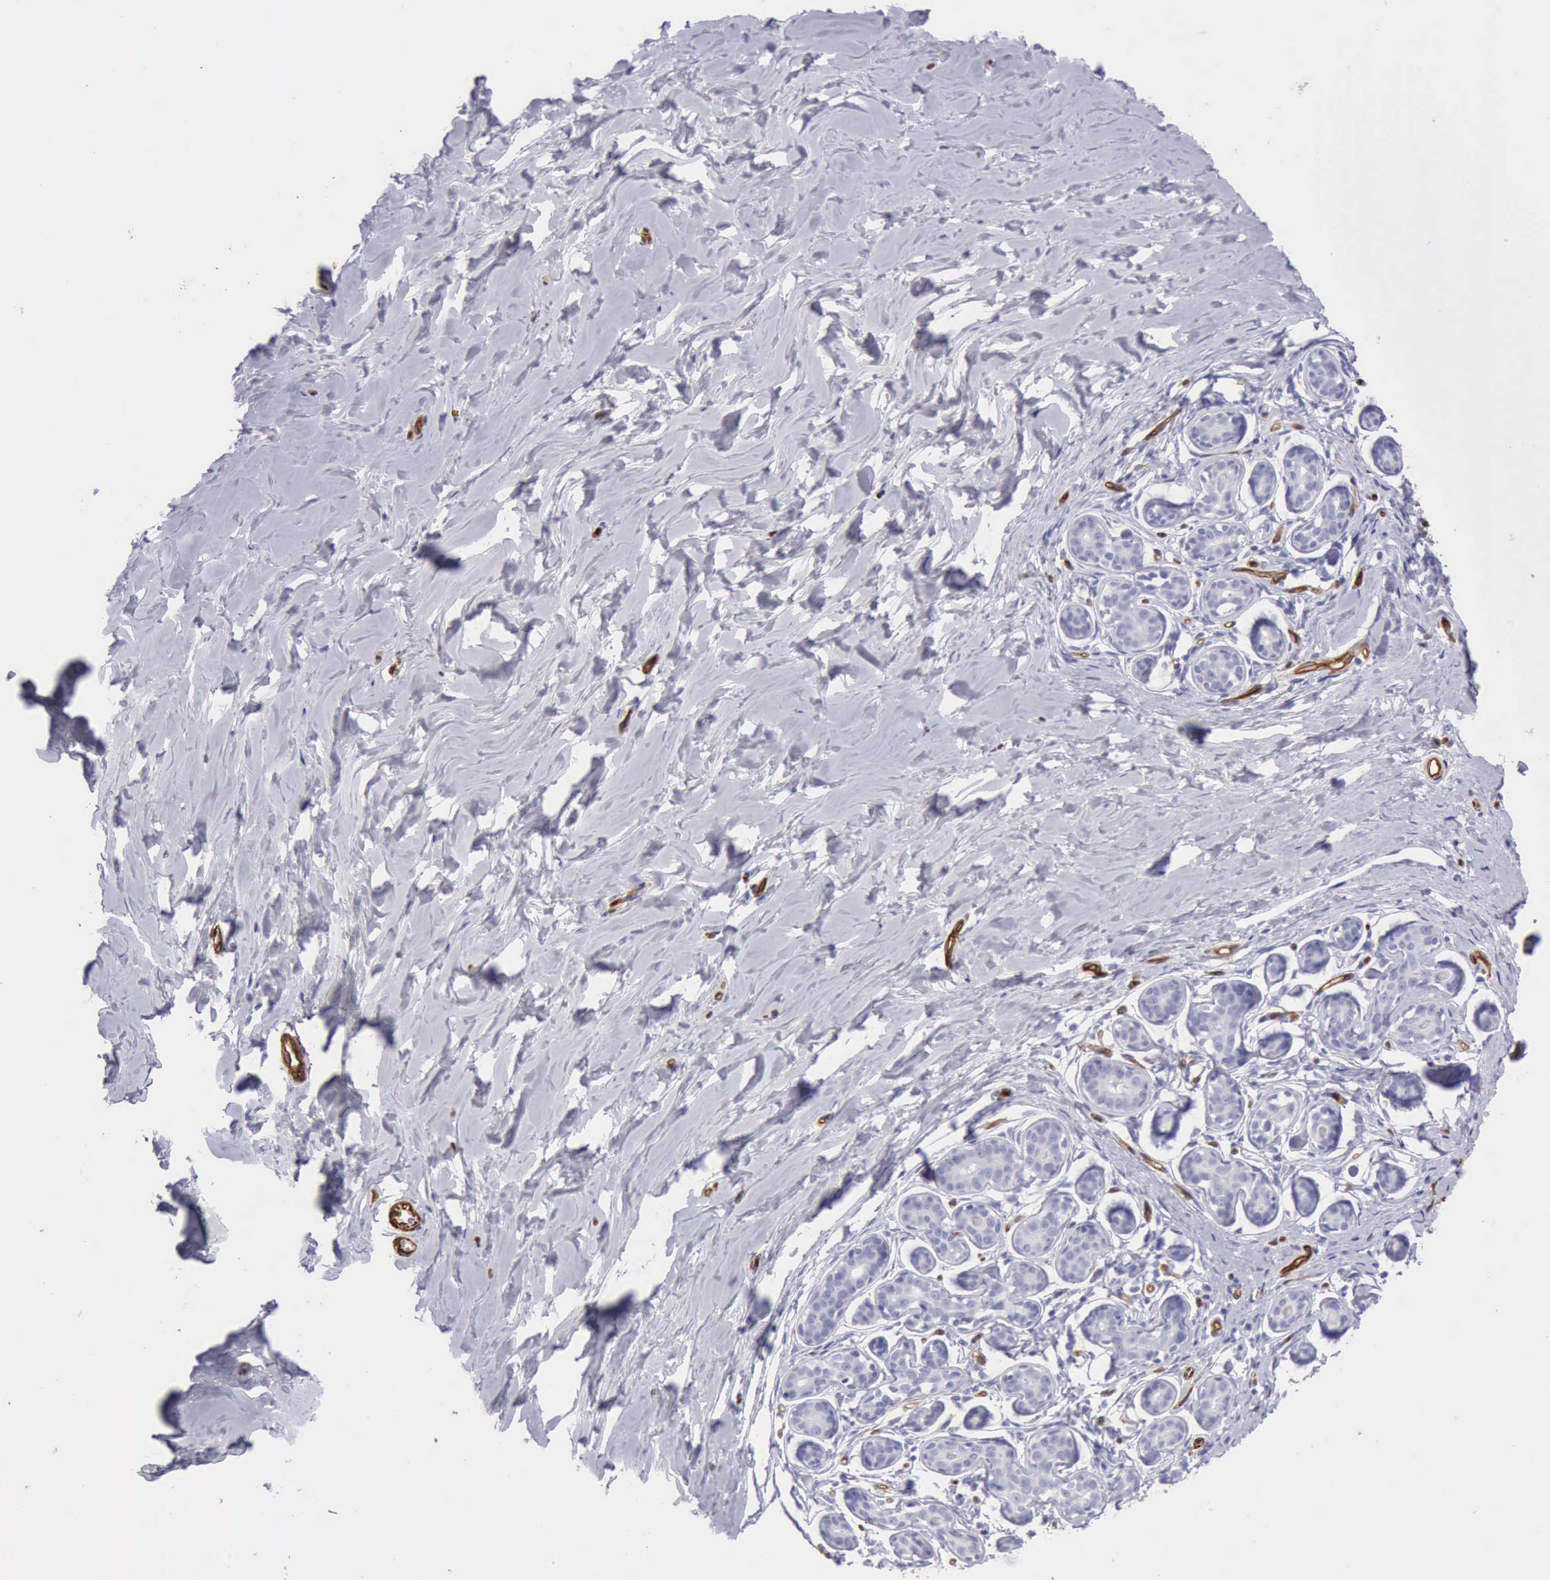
{"staining": {"intensity": "moderate", "quantity": "25%-75%", "location": "cytoplasmic/membranous"}, "tissue": "breast", "cell_type": "Adipocytes", "image_type": "normal", "snomed": [{"axis": "morphology", "description": "Normal tissue, NOS"}, {"axis": "topography", "description": "Breast"}], "caption": "DAB immunohistochemical staining of normal breast displays moderate cytoplasmic/membranous protein staining in approximately 25%-75% of adipocytes. Using DAB (brown) and hematoxylin (blue) stains, captured at high magnification using brightfield microscopy.", "gene": "AOC3", "patient": {"sex": "female", "age": 22}}